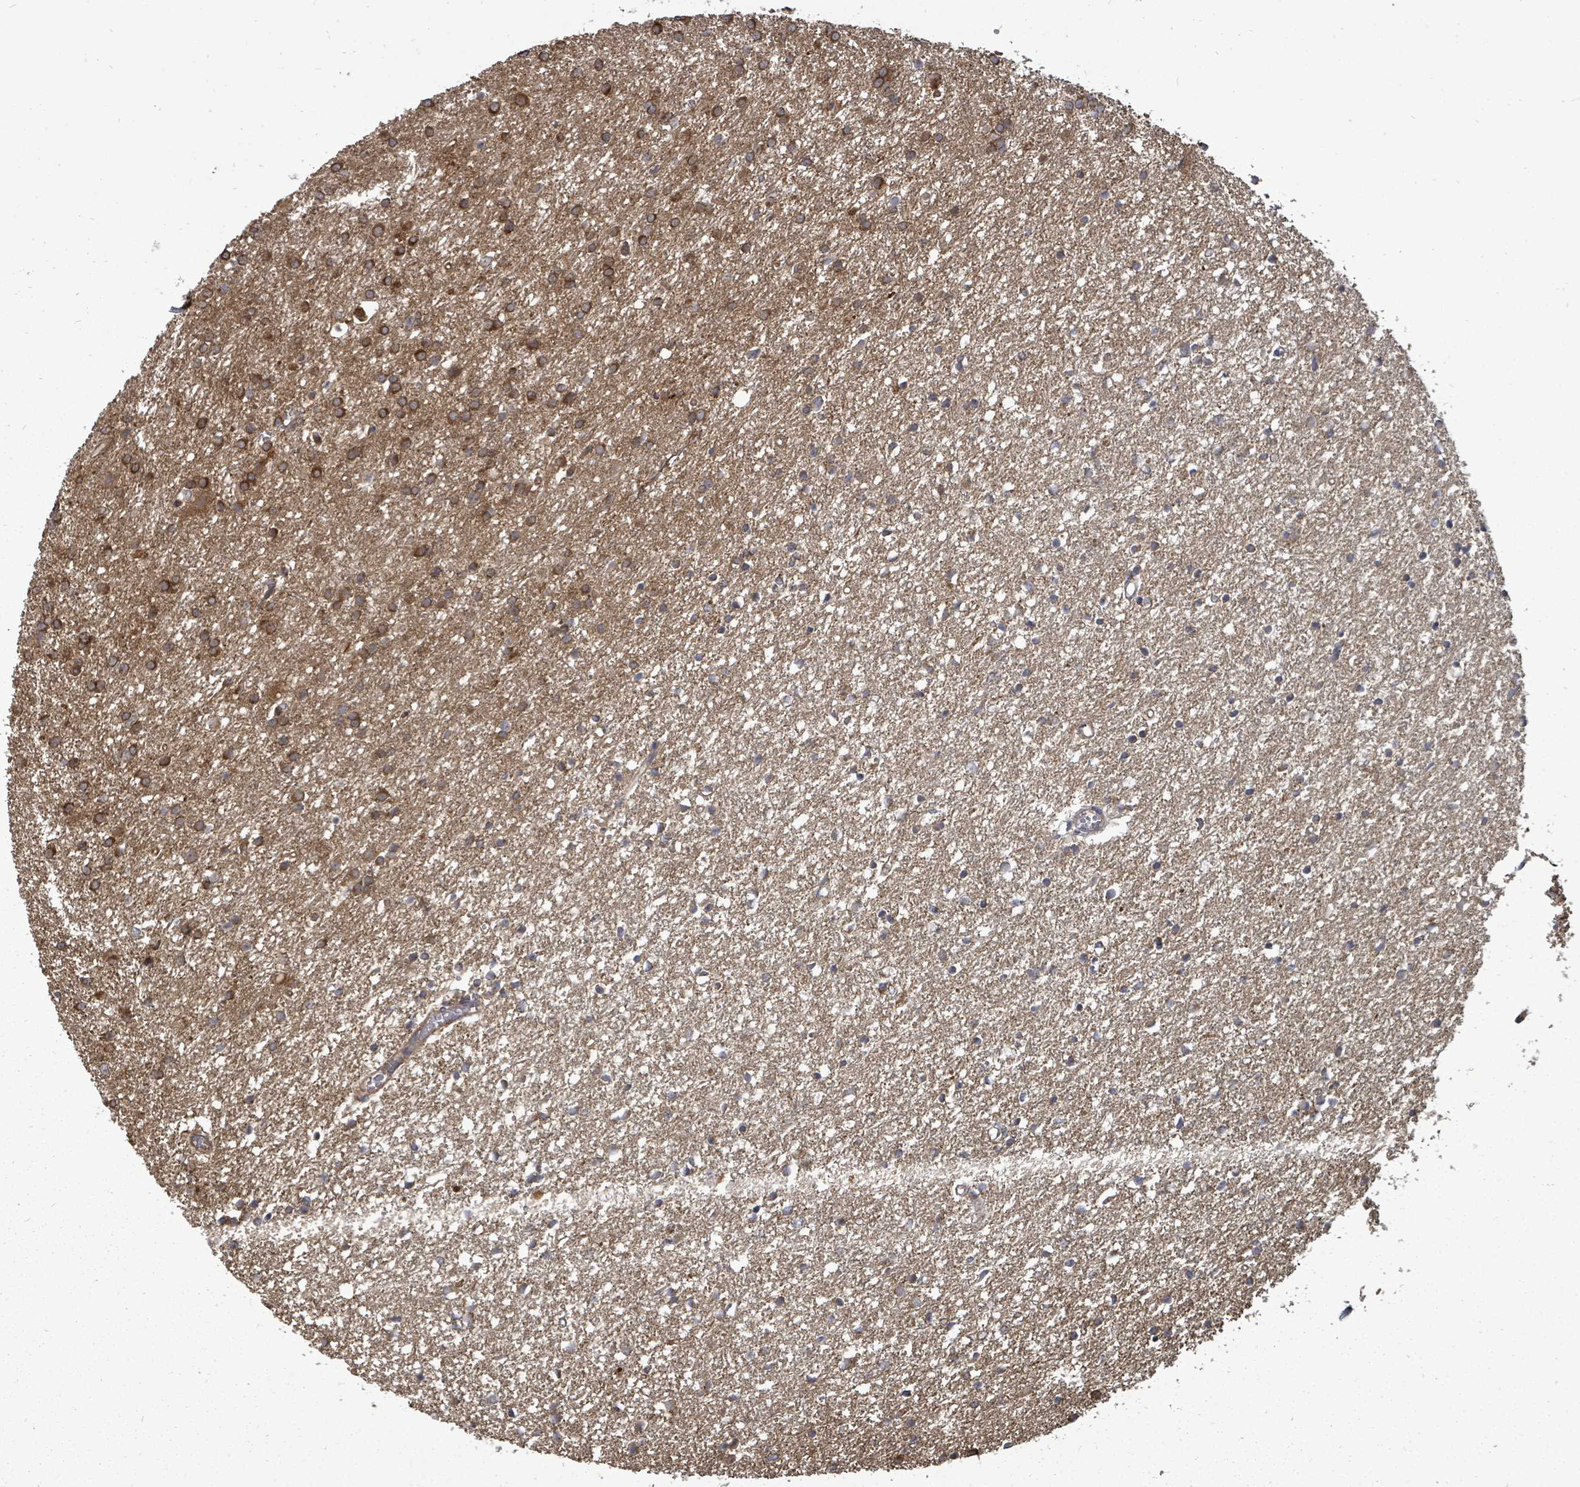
{"staining": {"intensity": "strong", "quantity": "25%-75%", "location": "cytoplasmic/membranous"}, "tissue": "glioma", "cell_type": "Tumor cells", "image_type": "cancer", "snomed": [{"axis": "morphology", "description": "Glioma, malignant, High grade"}, {"axis": "topography", "description": "Brain"}], "caption": "Malignant high-grade glioma tissue displays strong cytoplasmic/membranous expression in about 25%-75% of tumor cells", "gene": "EIF3C", "patient": {"sex": "female", "age": 50}}